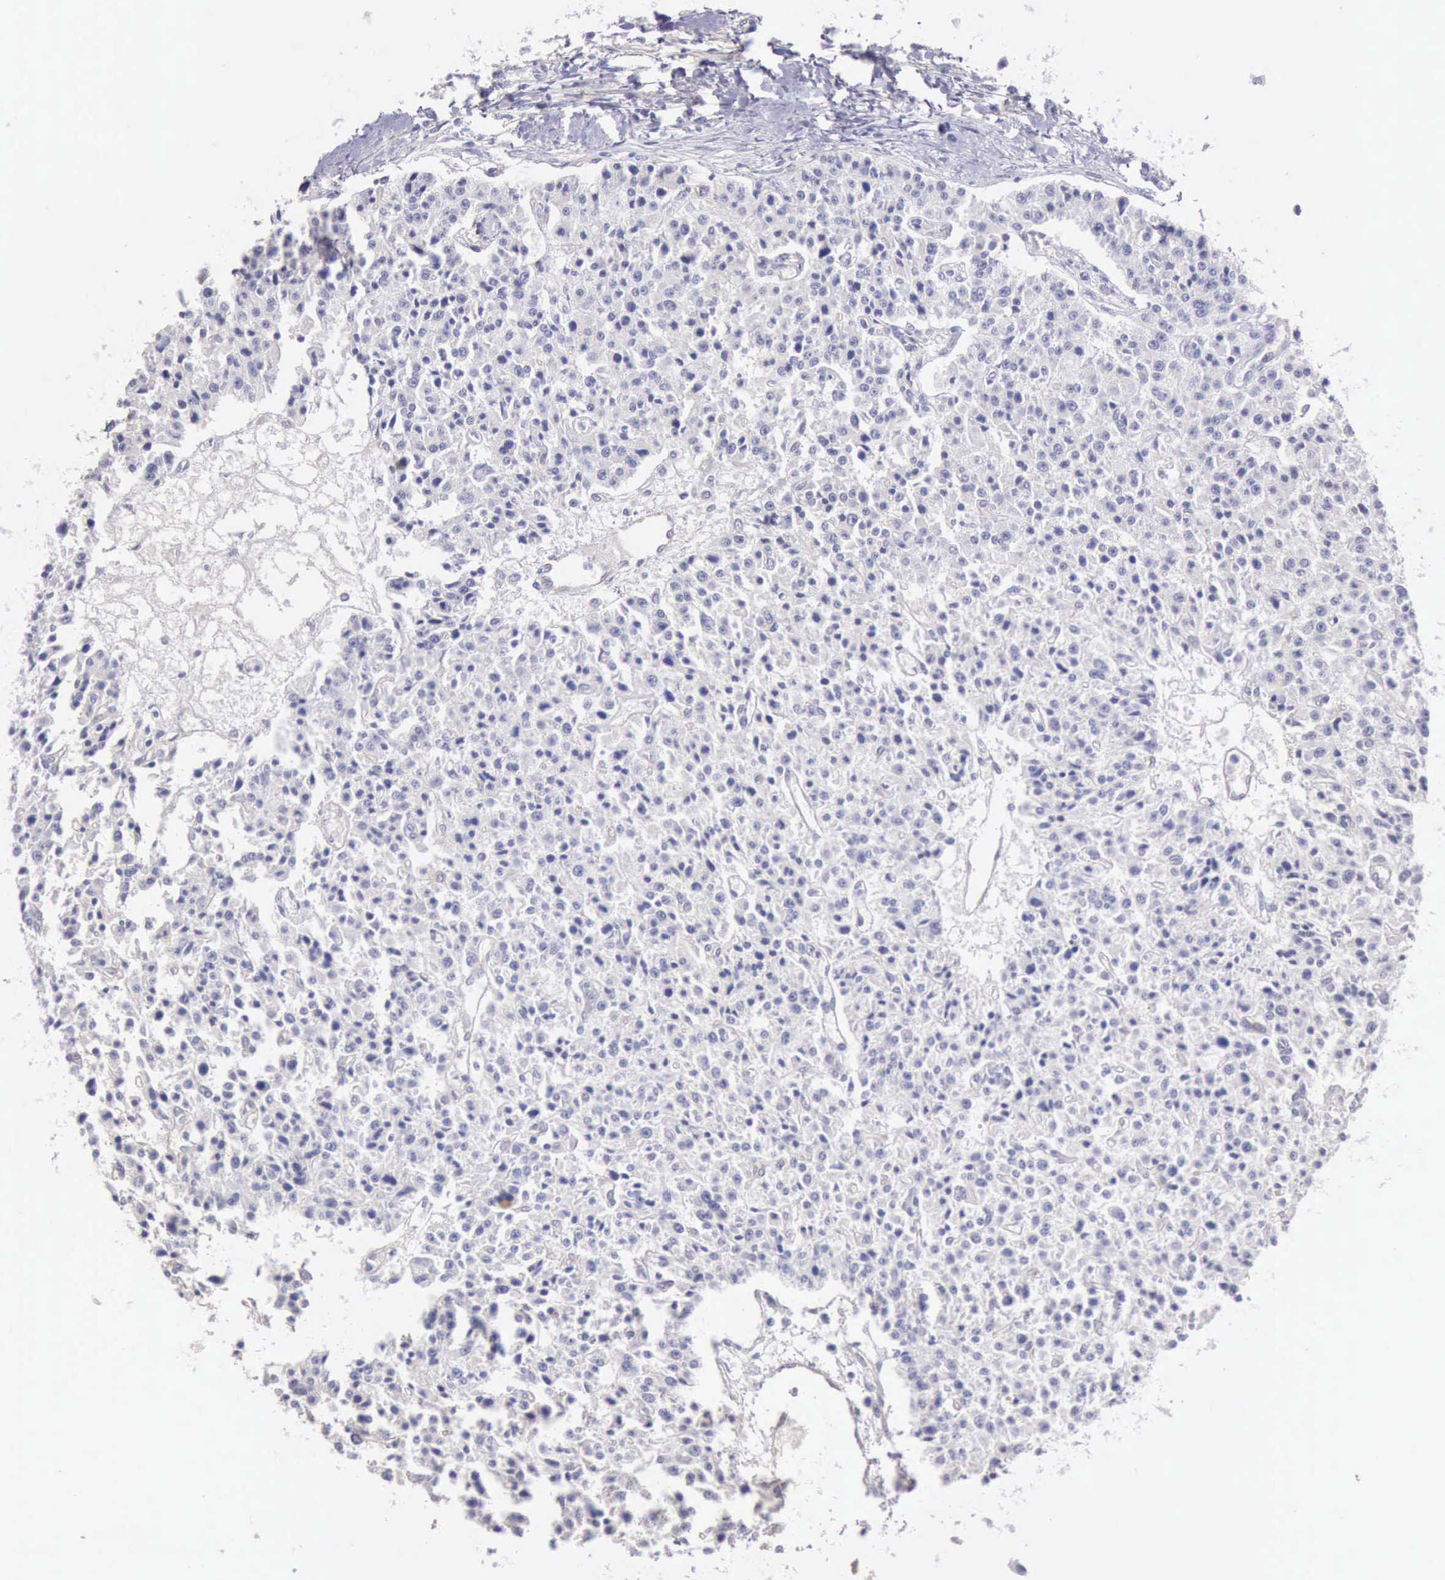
{"staining": {"intensity": "negative", "quantity": "none", "location": "none"}, "tissue": "carcinoid", "cell_type": "Tumor cells", "image_type": "cancer", "snomed": [{"axis": "morphology", "description": "Carcinoid, malignant, NOS"}, {"axis": "topography", "description": "Stomach"}], "caption": "Immunohistochemistry (IHC) histopathology image of neoplastic tissue: carcinoid stained with DAB (3,3'-diaminobenzidine) displays no significant protein expression in tumor cells.", "gene": "KCND1", "patient": {"sex": "female", "age": 76}}